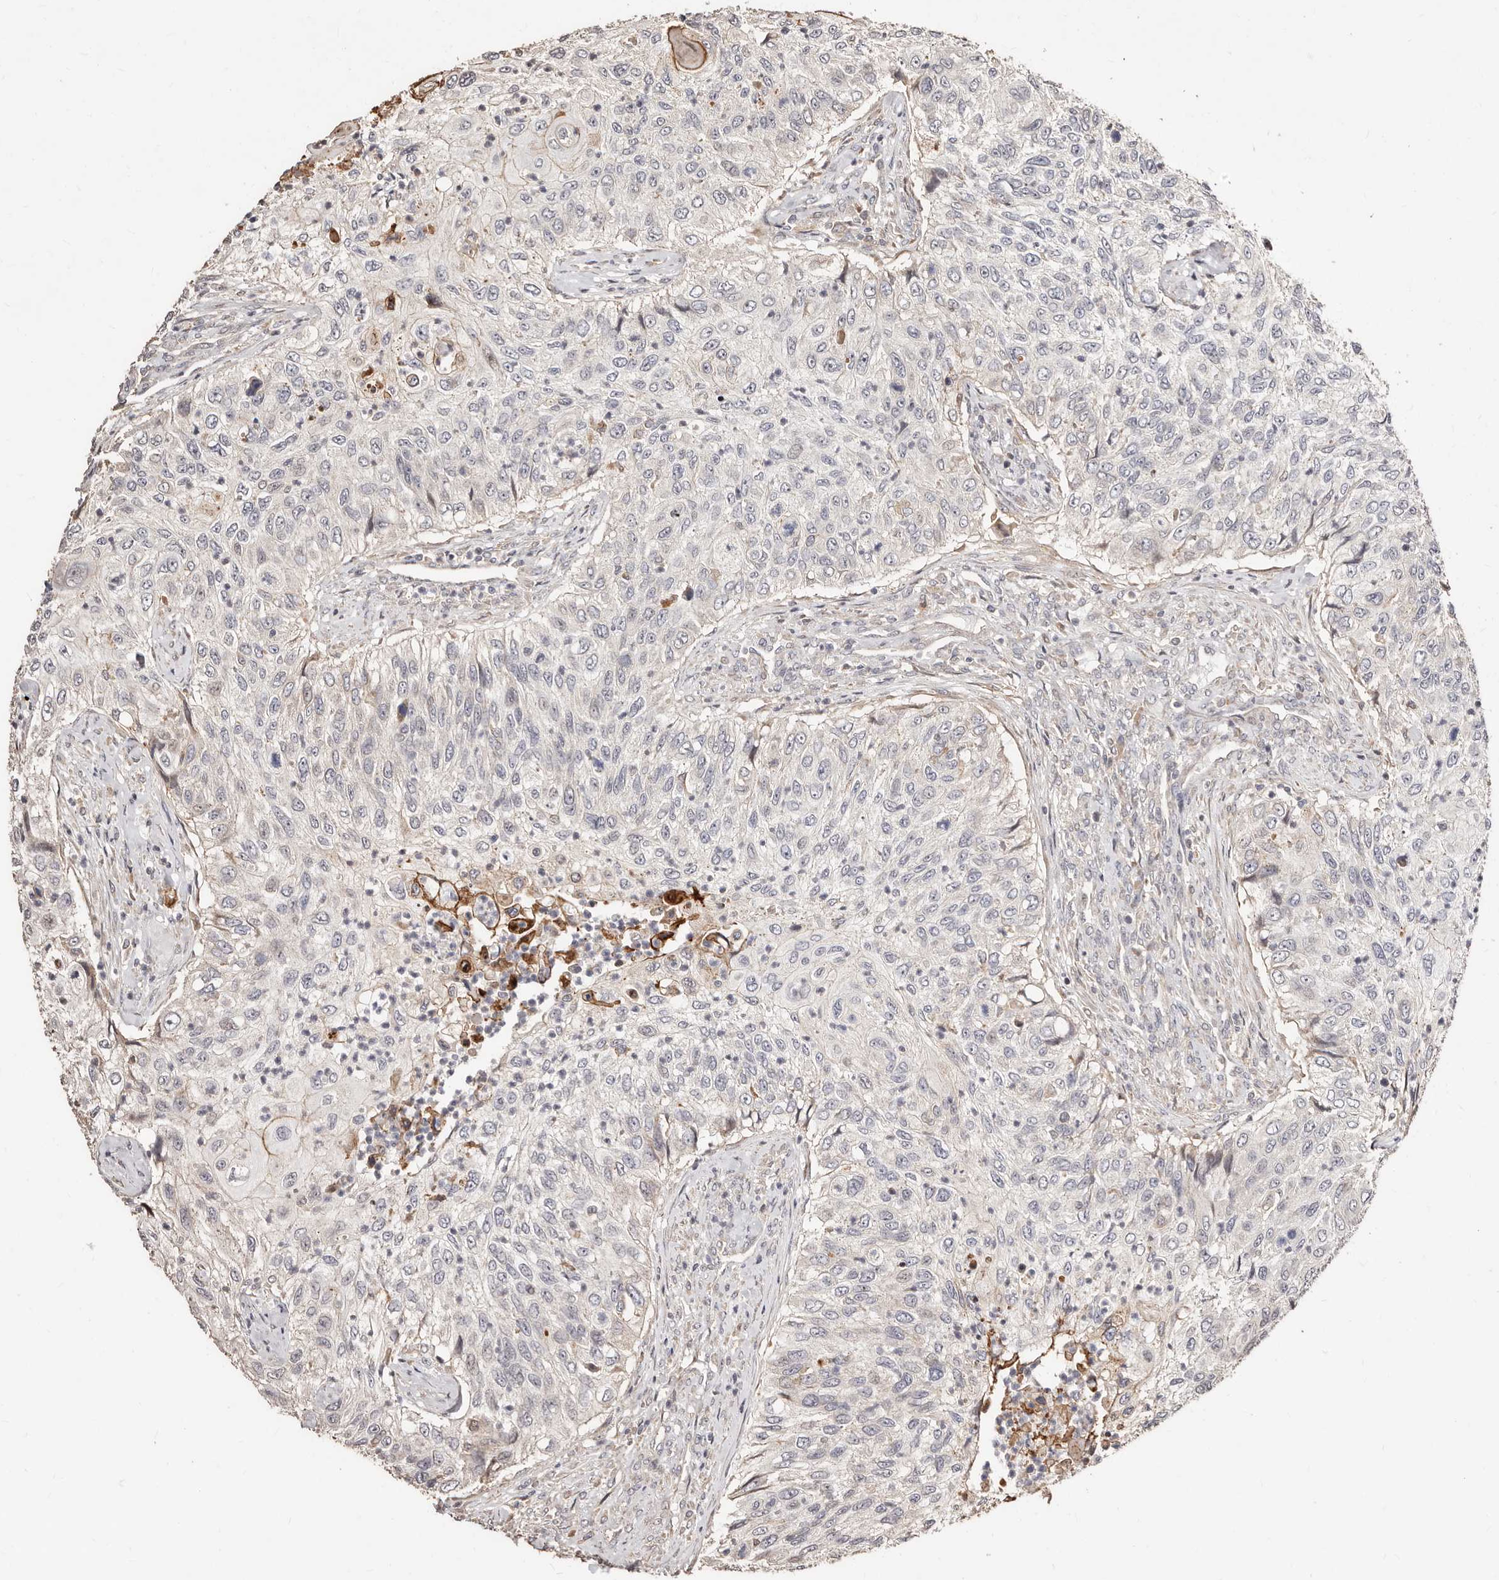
{"staining": {"intensity": "negative", "quantity": "none", "location": "none"}, "tissue": "urothelial cancer", "cell_type": "Tumor cells", "image_type": "cancer", "snomed": [{"axis": "morphology", "description": "Urothelial carcinoma, High grade"}, {"axis": "topography", "description": "Urinary bladder"}], "caption": "Image shows no significant protein staining in tumor cells of high-grade urothelial carcinoma.", "gene": "APOL6", "patient": {"sex": "female", "age": 60}}